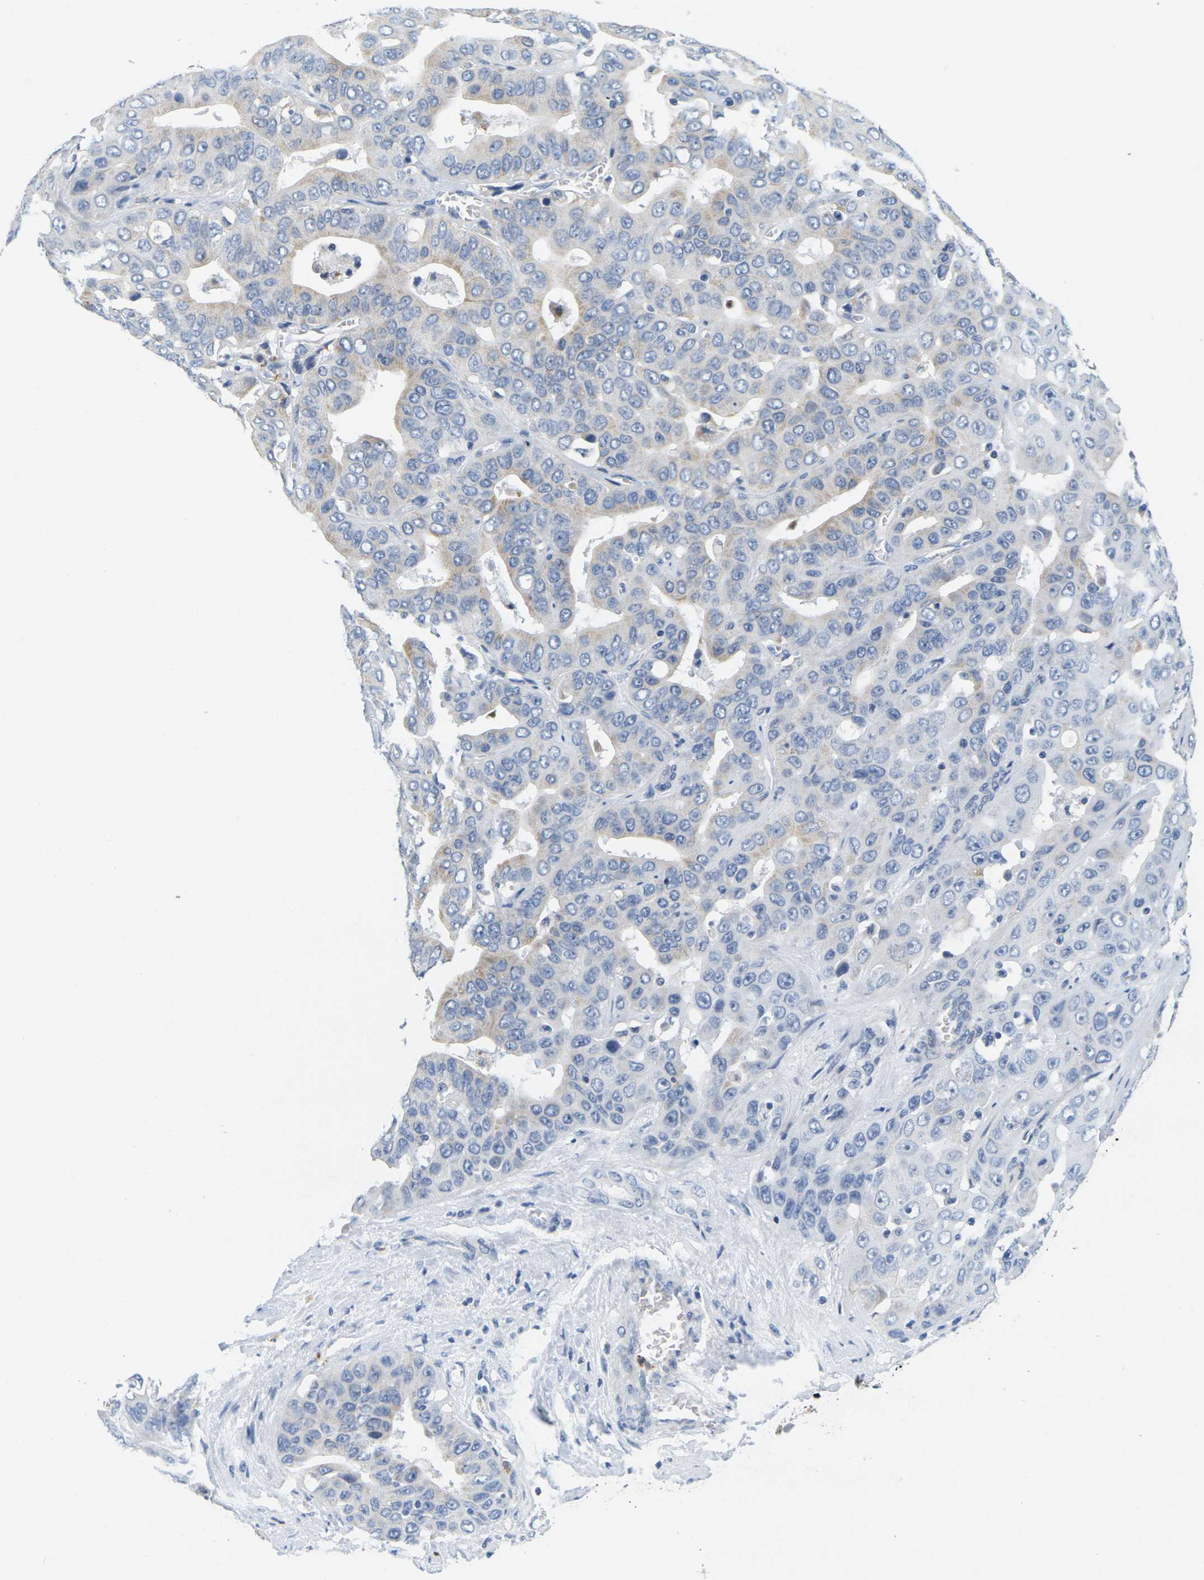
{"staining": {"intensity": "moderate", "quantity": "<25%", "location": "cytoplasmic/membranous"}, "tissue": "liver cancer", "cell_type": "Tumor cells", "image_type": "cancer", "snomed": [{"axis": "morphology", "description": "Cholangiocarcinoma"}, {"axis": "topography", "description": "Liver"}], "caption": "An immunohistochemistry (IHC) photomicrograph of neoplastic tissue is shown. Protein staining in brown highlights moderate cytoplasmic/membranous positivity in cholangiocarcinoma (liver) within tumor cells. (DAB (3,3'-diaminobenzidine) IHC, brown staining for protein, blue staining for nuclei).", "gene": "KLK5", "patient": {"sex": "female", "age": 52}}